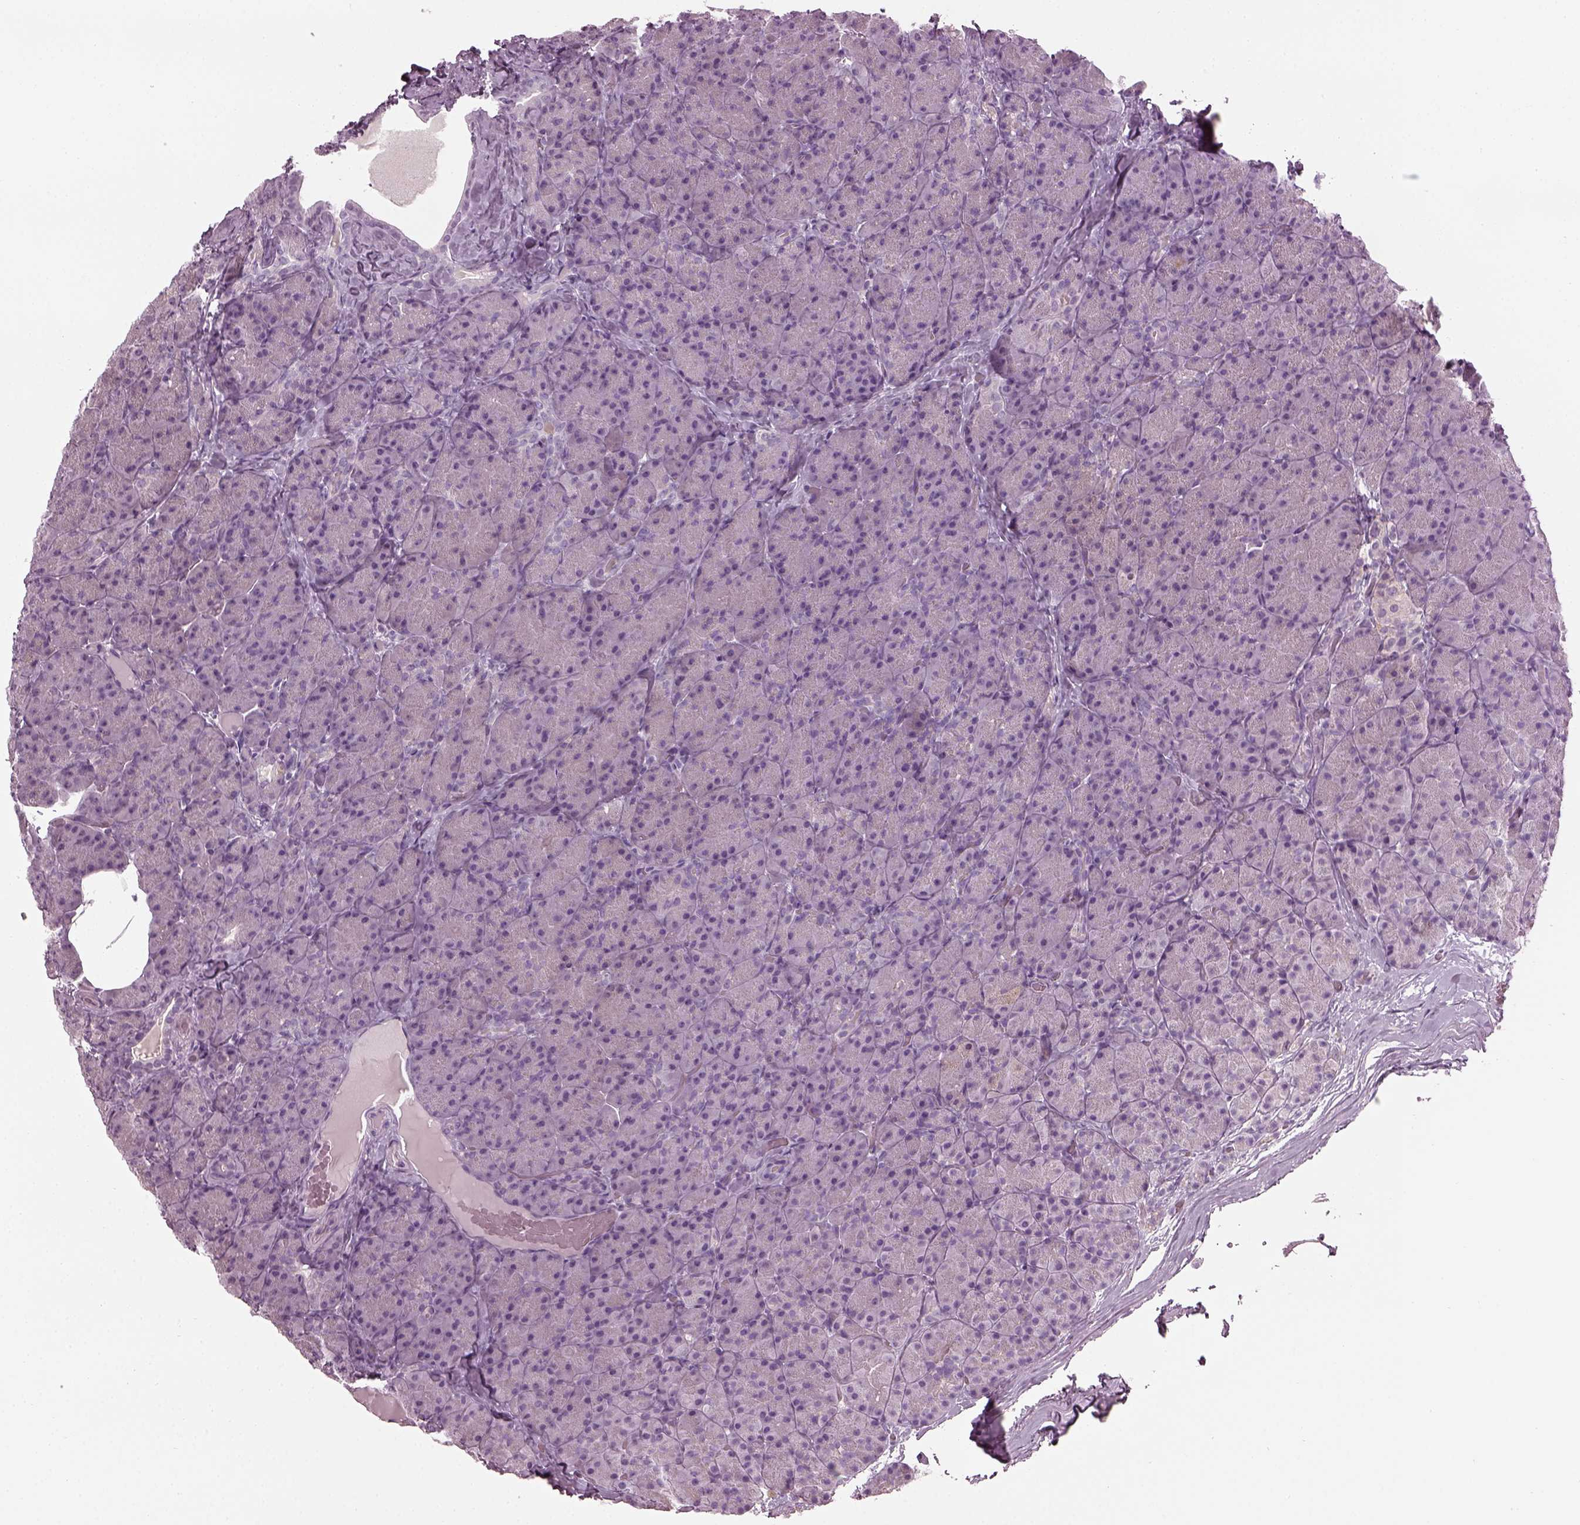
{"staining": {"intensity": "negative", "quantity": "none", "location": "none"}, "tissue": "pancreas", "cell_type": "Exocrine glandular cells", "image_type": "normal", "snomed": [{"axis": "morphology", "description": "Normal tissue, NOS"}, {"axis": "topography", "description": "Pancreas"}], "caption": "Pancreas was stained to show a protein in brown. There is no significant expression in exocrine glandular cells. (Brightfield microscopy of DAB immunohistochemistry at high magnification).", "gene": "TMEM231", "patient": {"sex": "male", "age": 57}}